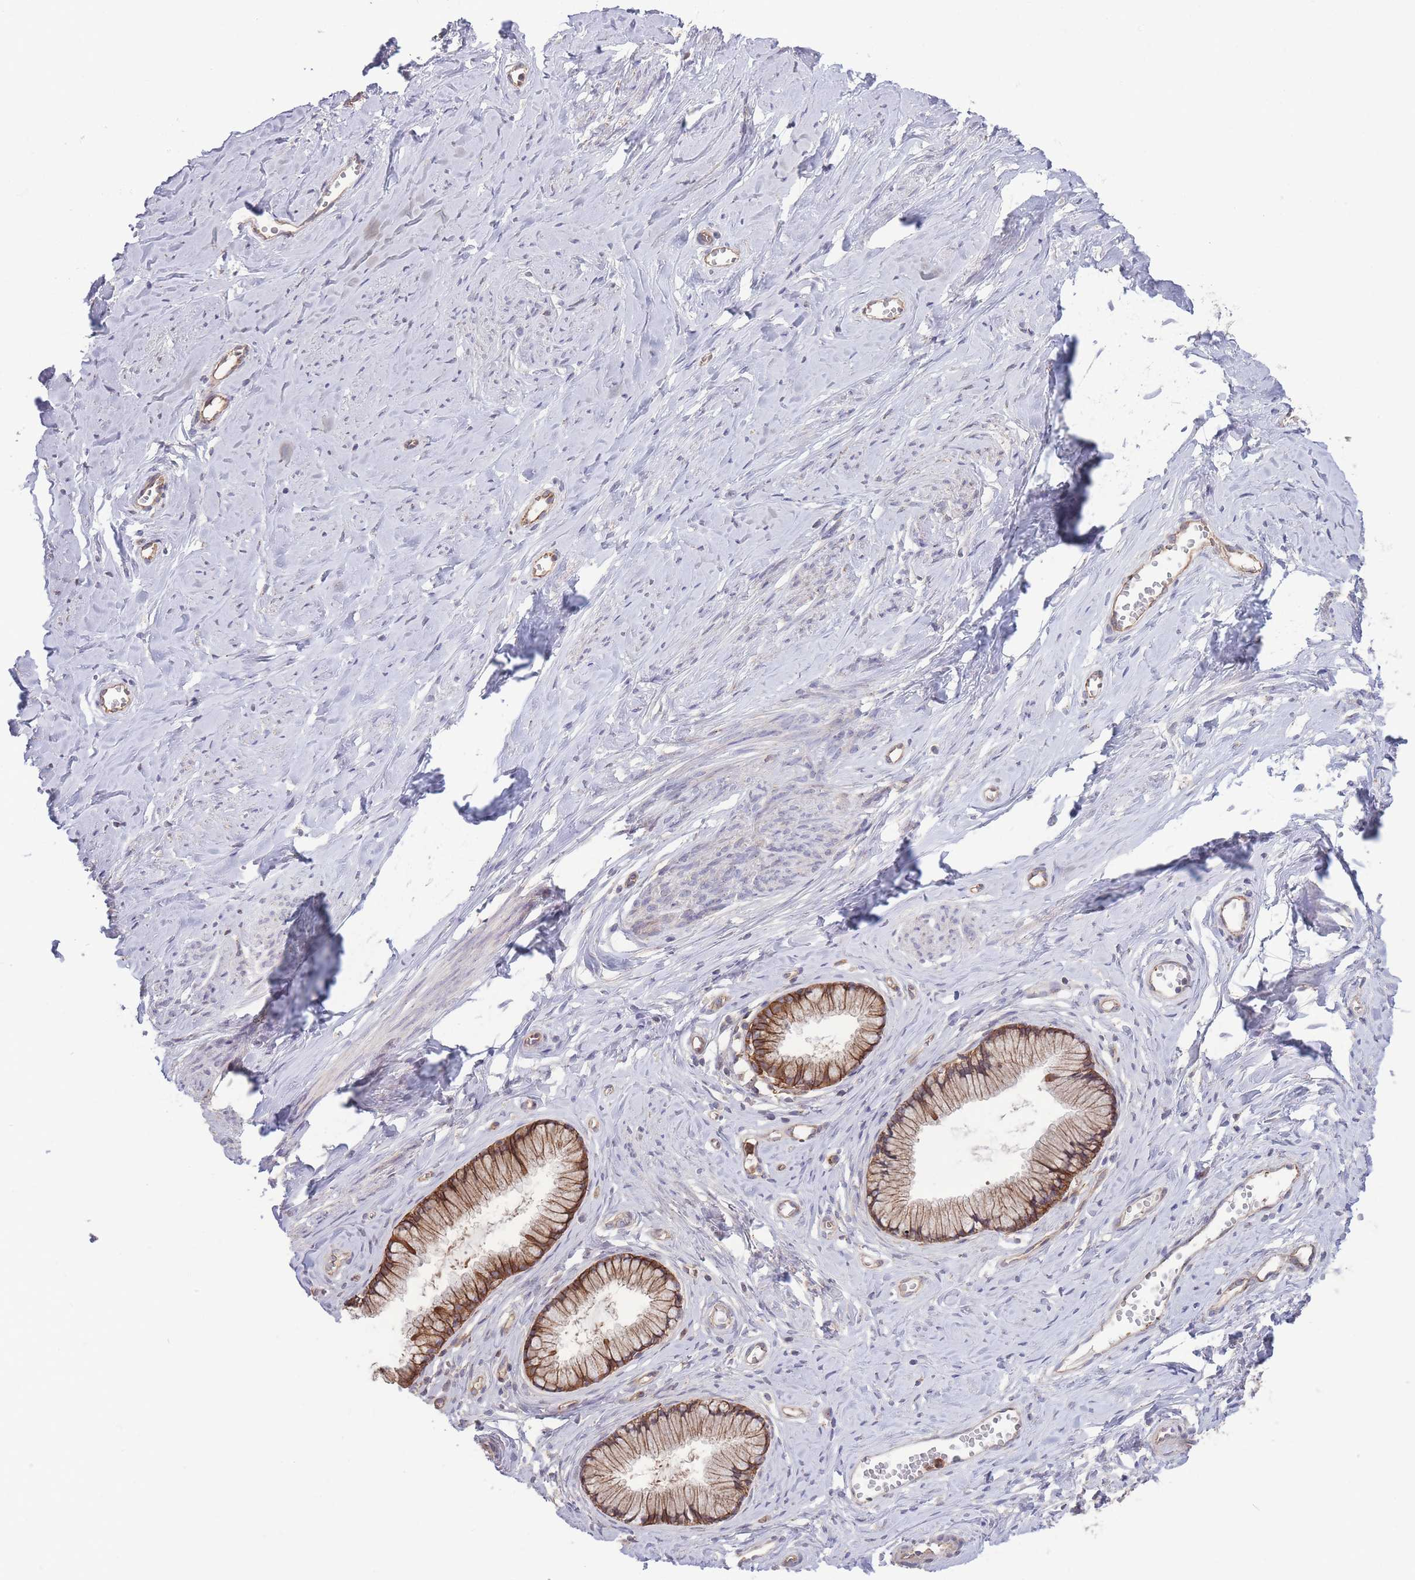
{"staining": {"intensity": "strong", "quantity": ">75%", "location": "cytoplasmic/membranous"}, "tissue": "cervix", "cell_type": "Glandular cells", "image_type": "normal", "snomed": [{"axis": "morphology", "description": "Normal tissue, NOS"}, {"axis": "topography", "description": "Cervix"}], "caption": "DAB (3,3'-diaminobenzidine) immunohistochemical staining of benign cervix displays strong cytoplasmic/membranous protein staining in about >75% of glandular cells.", "gene": "STEAP3", "patient": {"sex": "female", "age": 40}}